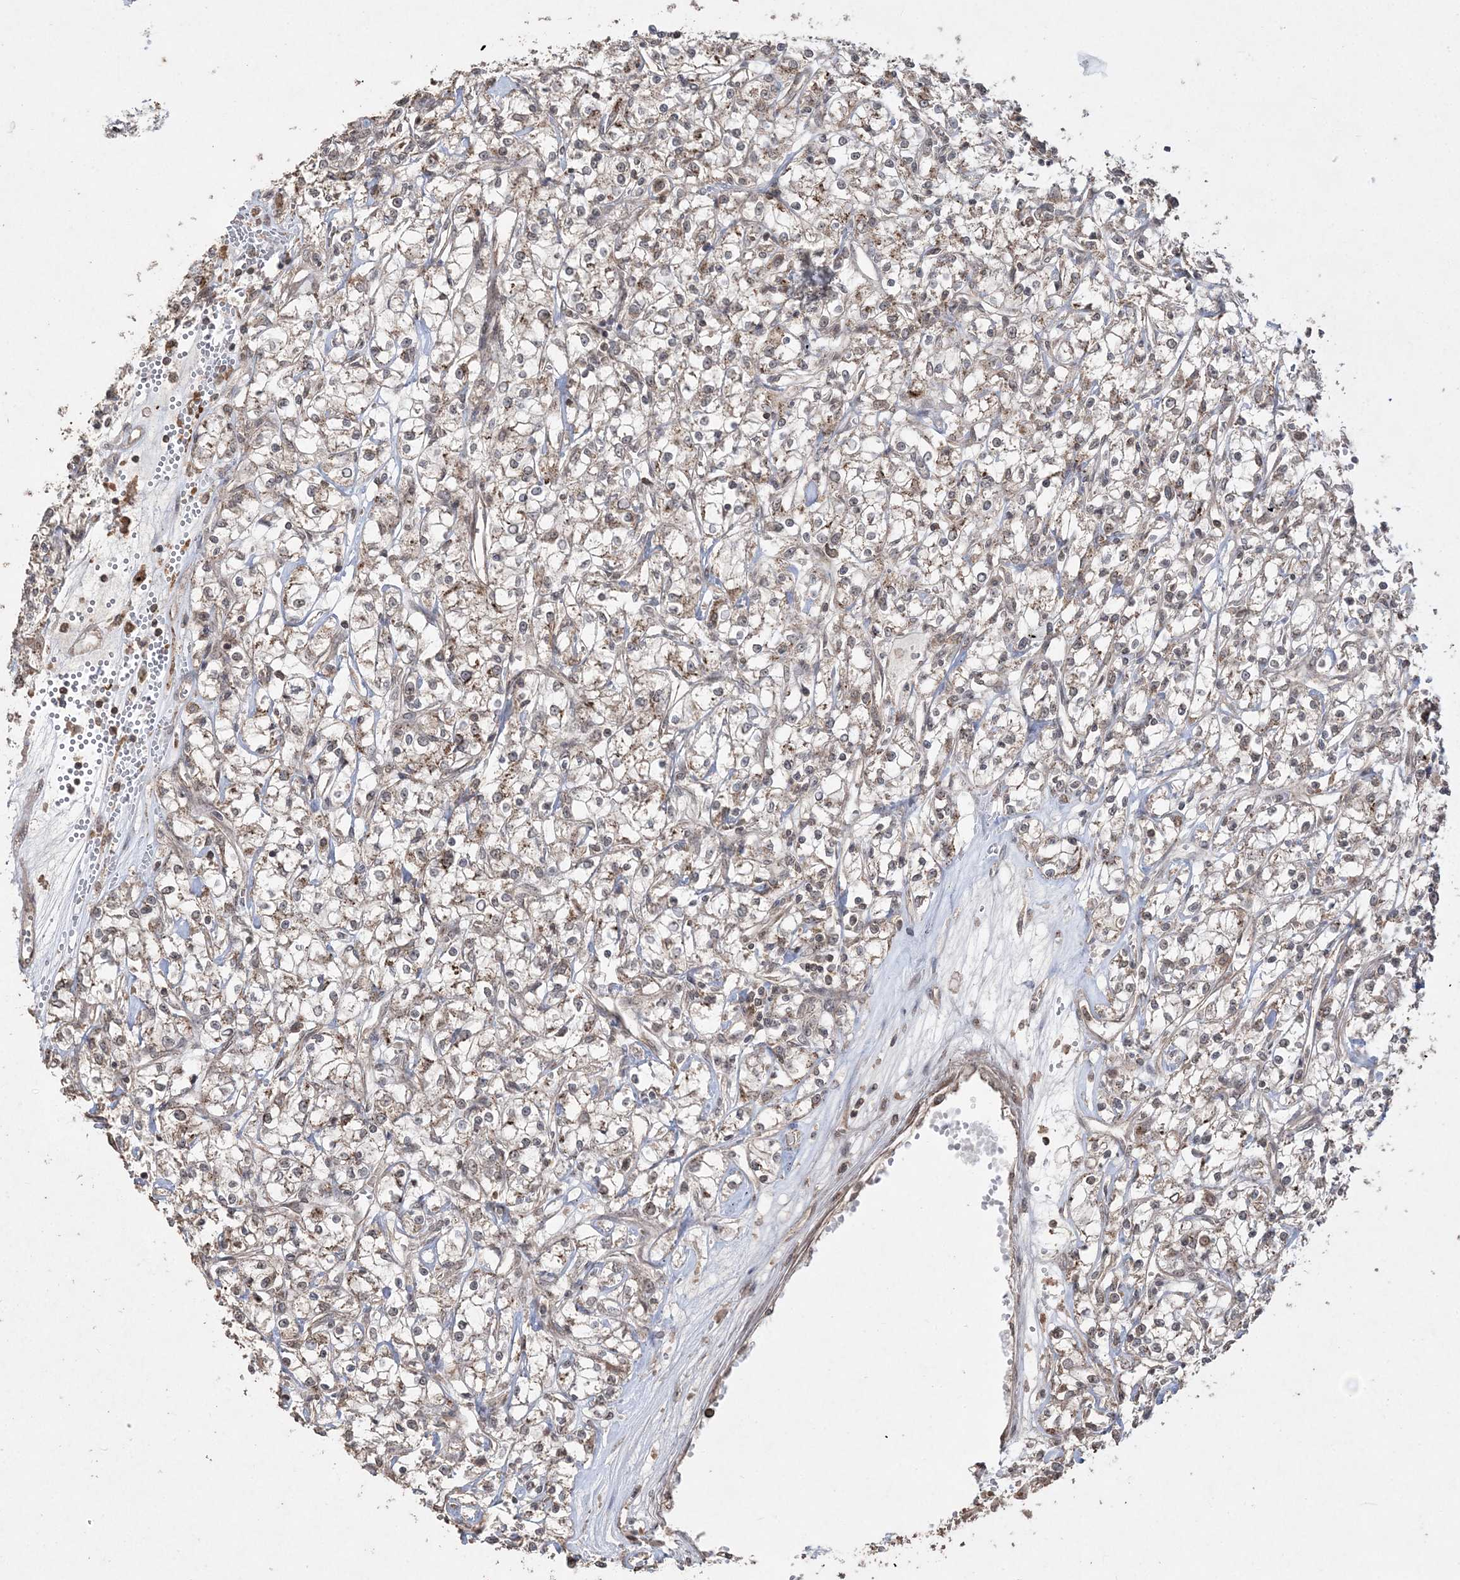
{"staining": {"intensity": "weak", "quantity": ">75%", "location": "cytoplasmic/membranous"}, "tissue": "renal cancer", "cell_type": "Tumor cells", "image_type": "cancer", "snomed": [{"axis": "morphology", "description": "Adenocarcinoma, NOS"}, {"axis": "topography", "description": "Kidney"}], "caption": "Immunohistochemistry histopathology image of neoplastic tissue: renal adenocarcinoma stained using immunohistochemistry reveals low levels of weak protein expression localized specifically in the cytoplasmic/membranous of tumor cells, appearing as a cytoplasmic/membranous brown color.", "gene": "EHHADH", "patient": {"sex": "female", "age": 59}}